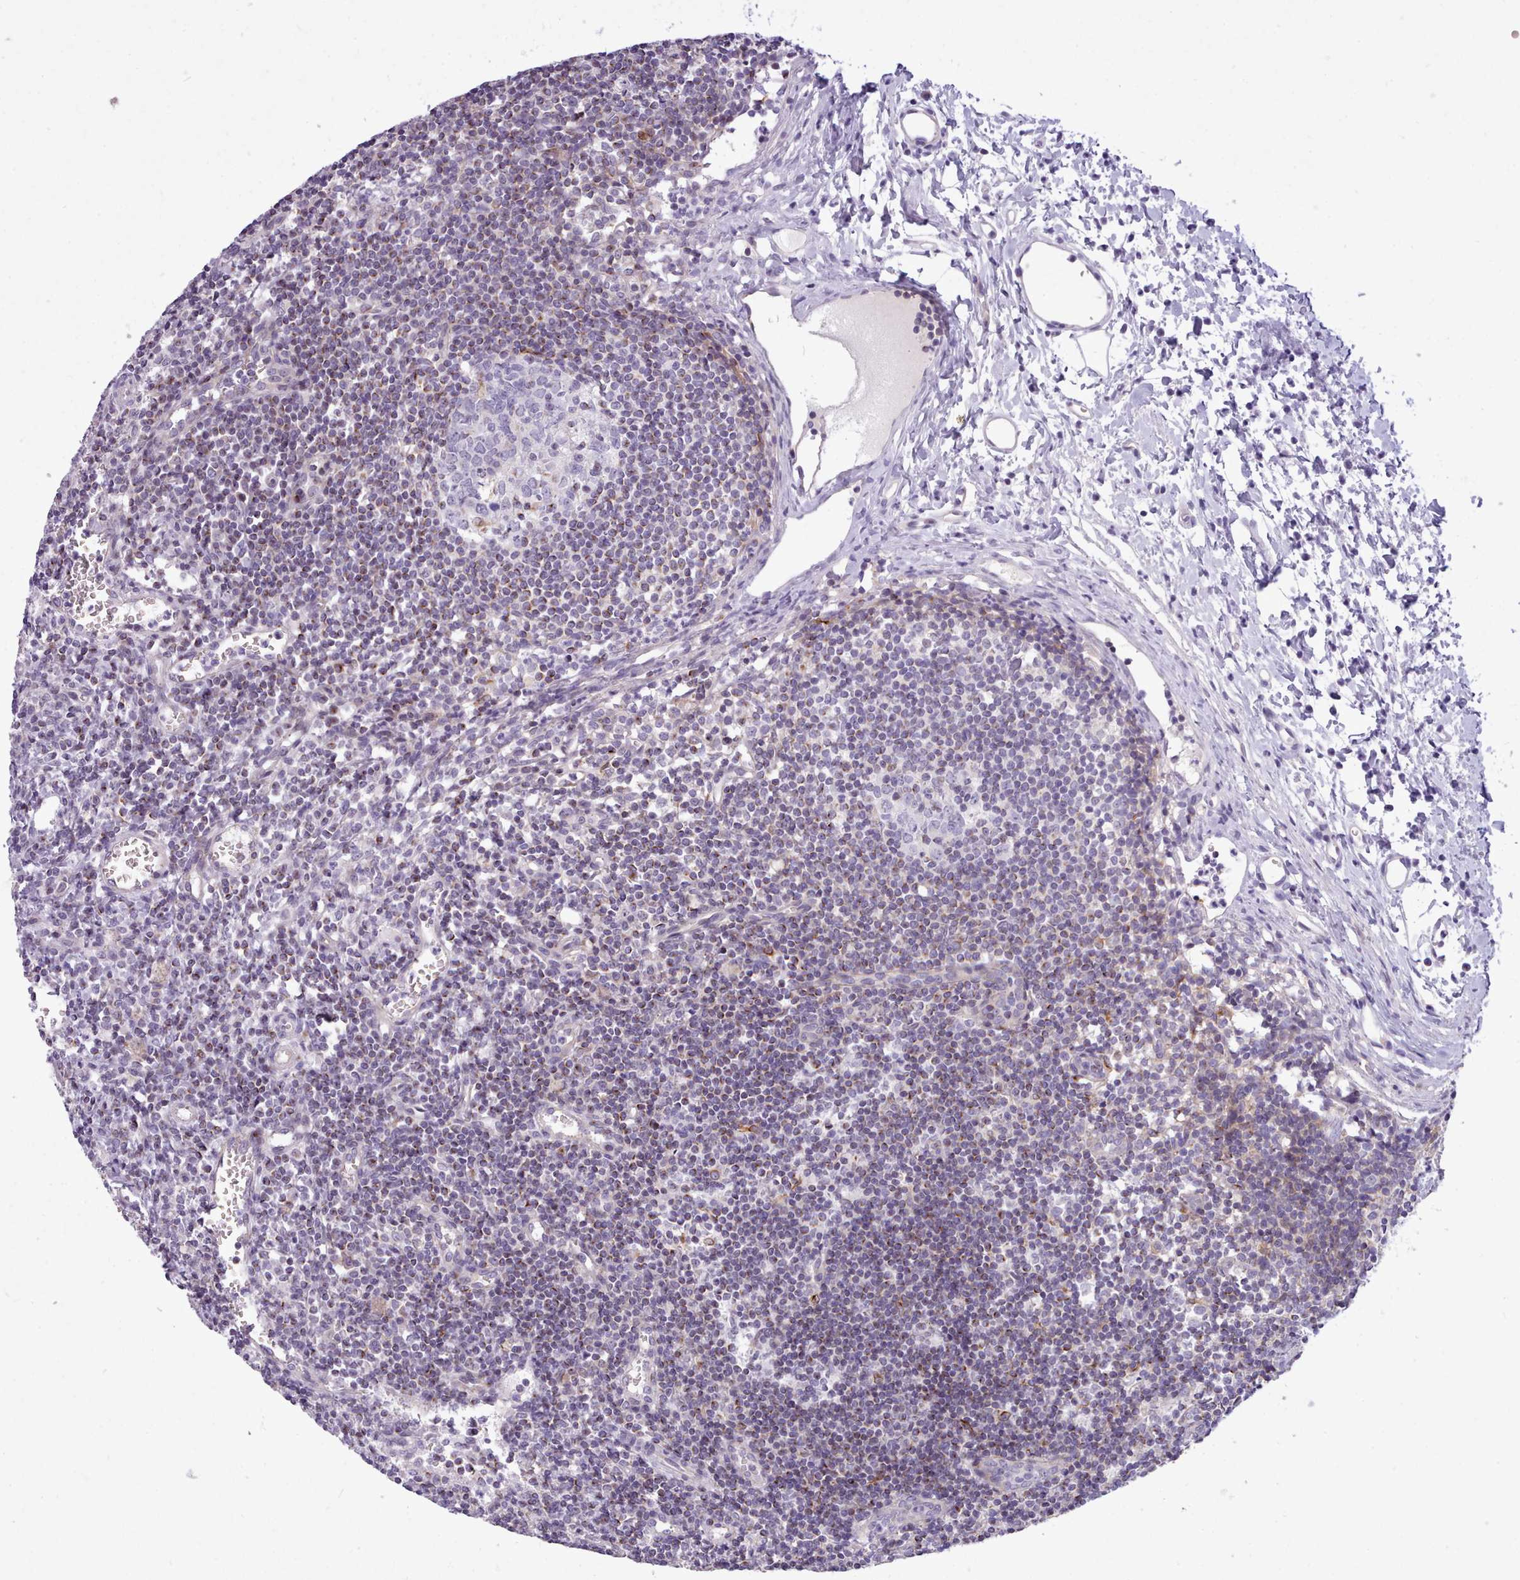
{"staining": {"intensity": "negative", "quantity": "none", "location": "none"}, "tissue": "lymph node", "cell_type": "Germinal center cells", "image_type": "normal", "snomed": [{"axis": "morphology", "description": "Normal tissue, NOS"}, {"axis": "topography", "description": "Lymph node"}], "caption": "Germinal center cells show no significant protein positivity in unremarkable lymph node.", "gene": "CYP2A13", "patient": {"sex": "female", "age": 37}}